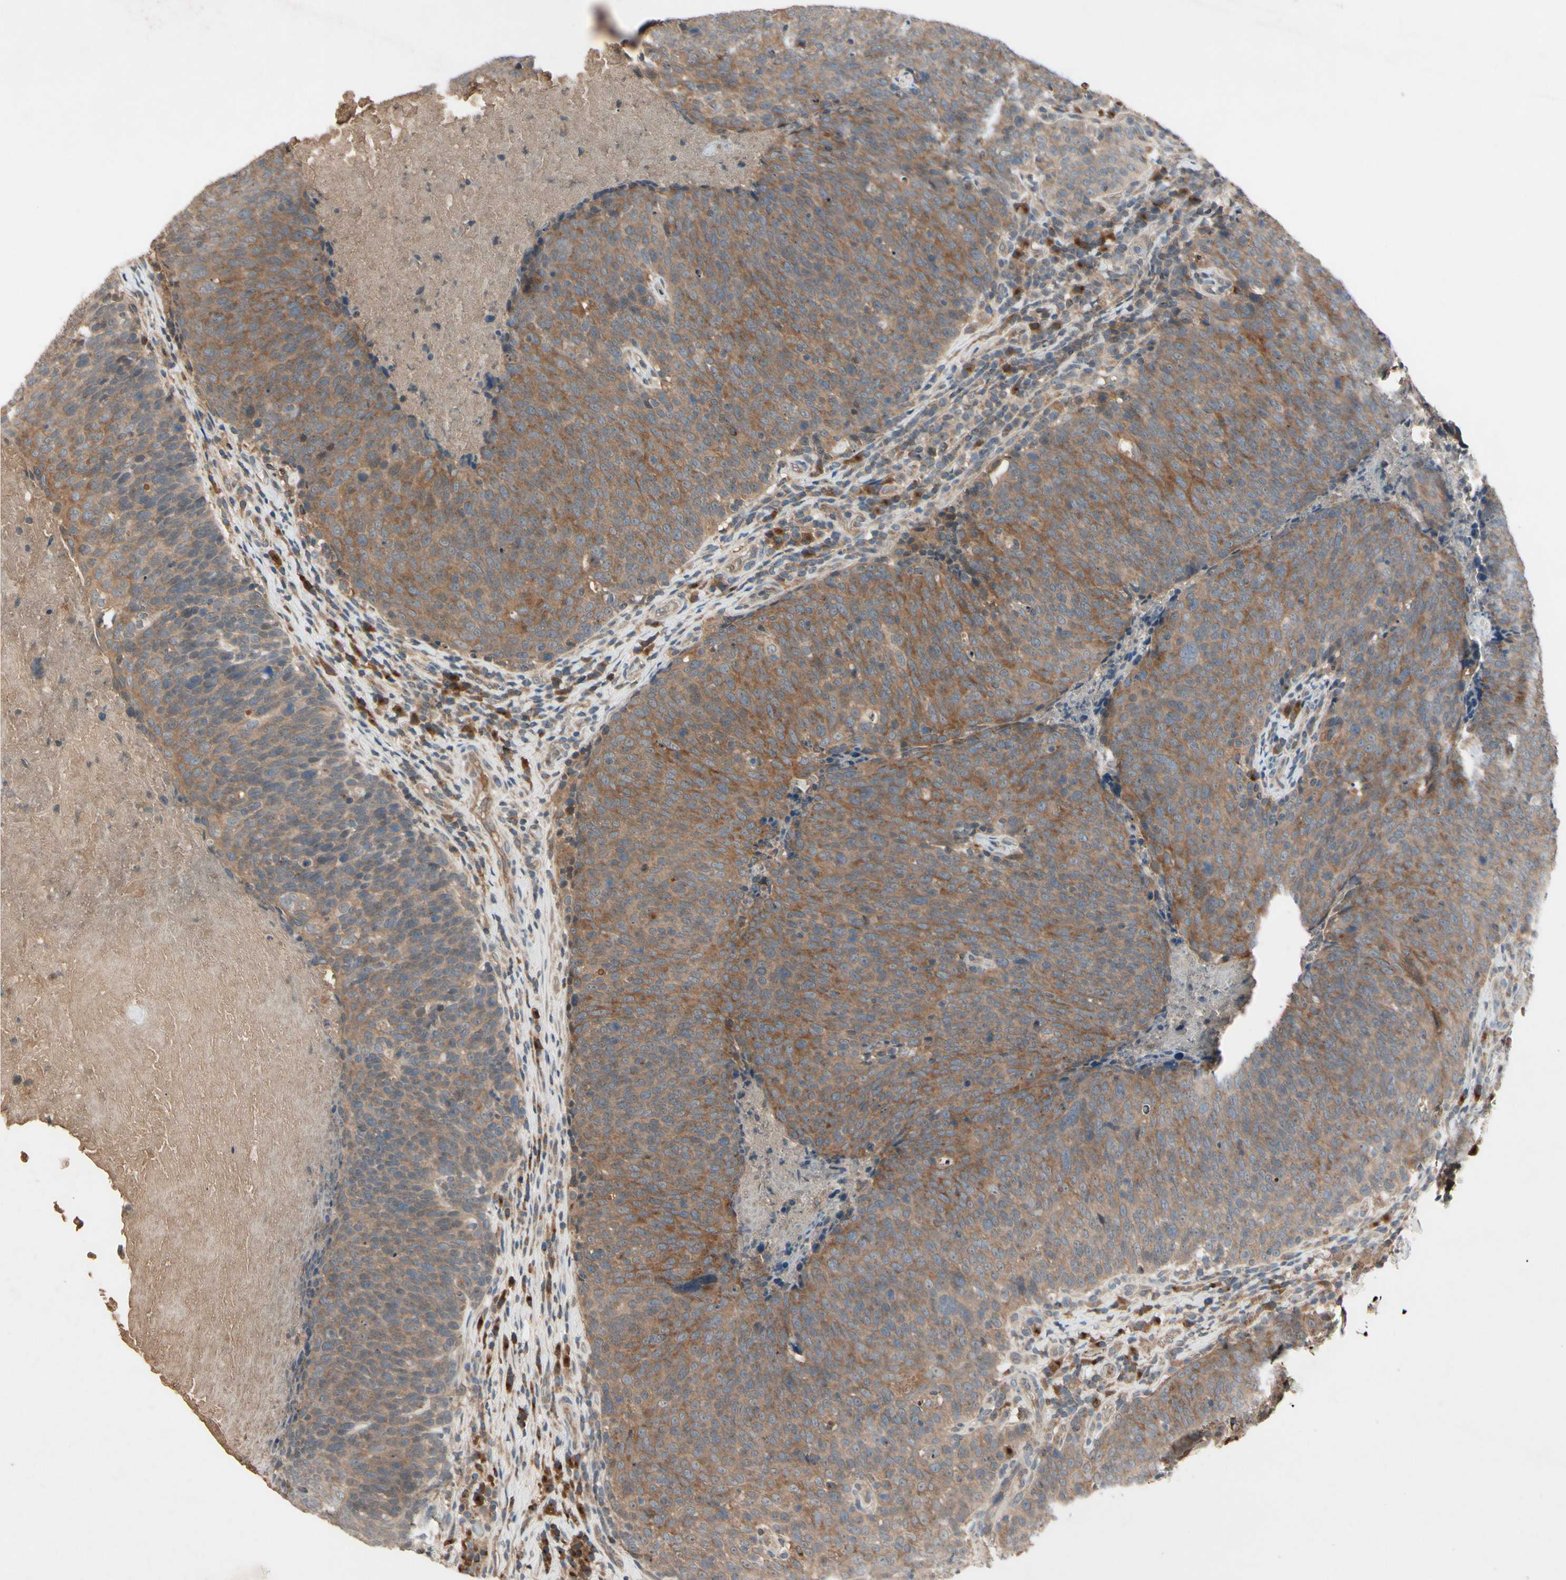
{"staining": {"intensity": "moderate", "quantity": ">75%", "location": "cytoplasmic/membranous"}, "tissue": "head and neck cancer", "cell_type": "Tumor cells", "image_type": "cancer", "snomed": [{"axis": "morphology", "description": "Squamous cell carcinoma, NOS"}, {"axis": "morphology", "description": "Squamous cell carcinoma, metastatic, NOS"}, {"axis": "topography", "description": "Lymph node"}, {"axis": "topography", "description": "Head-Neck"}], "caption": "There is medium levels of moderate cytoplasmic/membranous expression in tumor cells of head and neck metastatic squamous cell carcinoma, as demonstrated by immunohistochemical staining (brown color).", "gene": "NSF", "patient": {"sex": "male", "age": 62}}